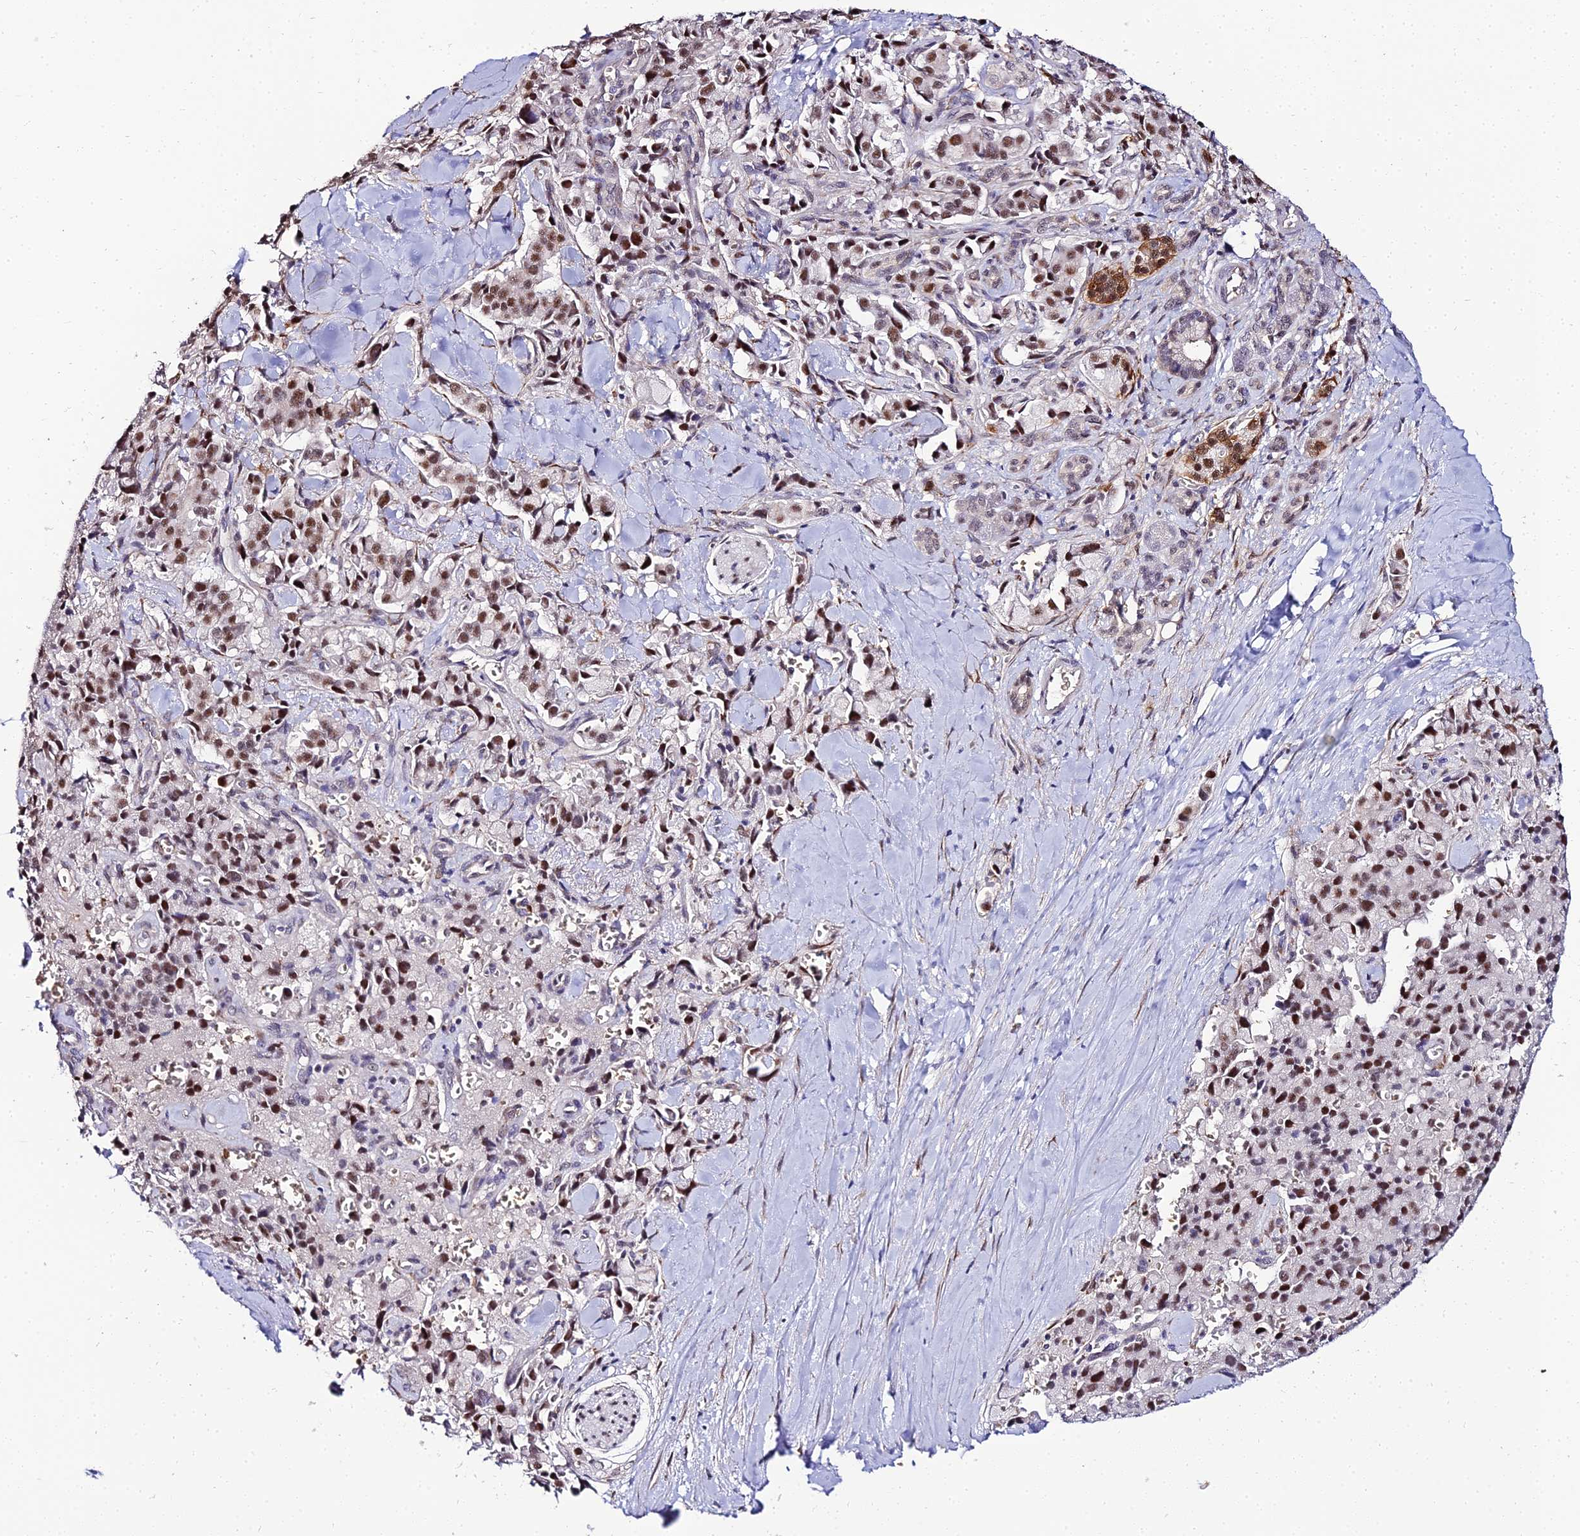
{"staining": {"intensity": "moderate", "quantity": ">75%", "location": "nuclear"}, "tissue": "pancreatic cancer", "cell_type": "Tumor cells", "image_type": "cancer", "snomed": [{"axis": "morphology", "description": "Adenocarcinoma, NOS"}, {"axis": "topography", "description": "Pancreas"}], "caption": "Immunohistochemical staining of human pancreatic cancer (adenocarcinoma) reveals medium levels of moderate nuclear protein staining in approximately >75% of tumor cells. (IHC, brightfield microscopy, high magnification).", "gene": "BCL9", "patient": {"sex": "male", "age": 65}}